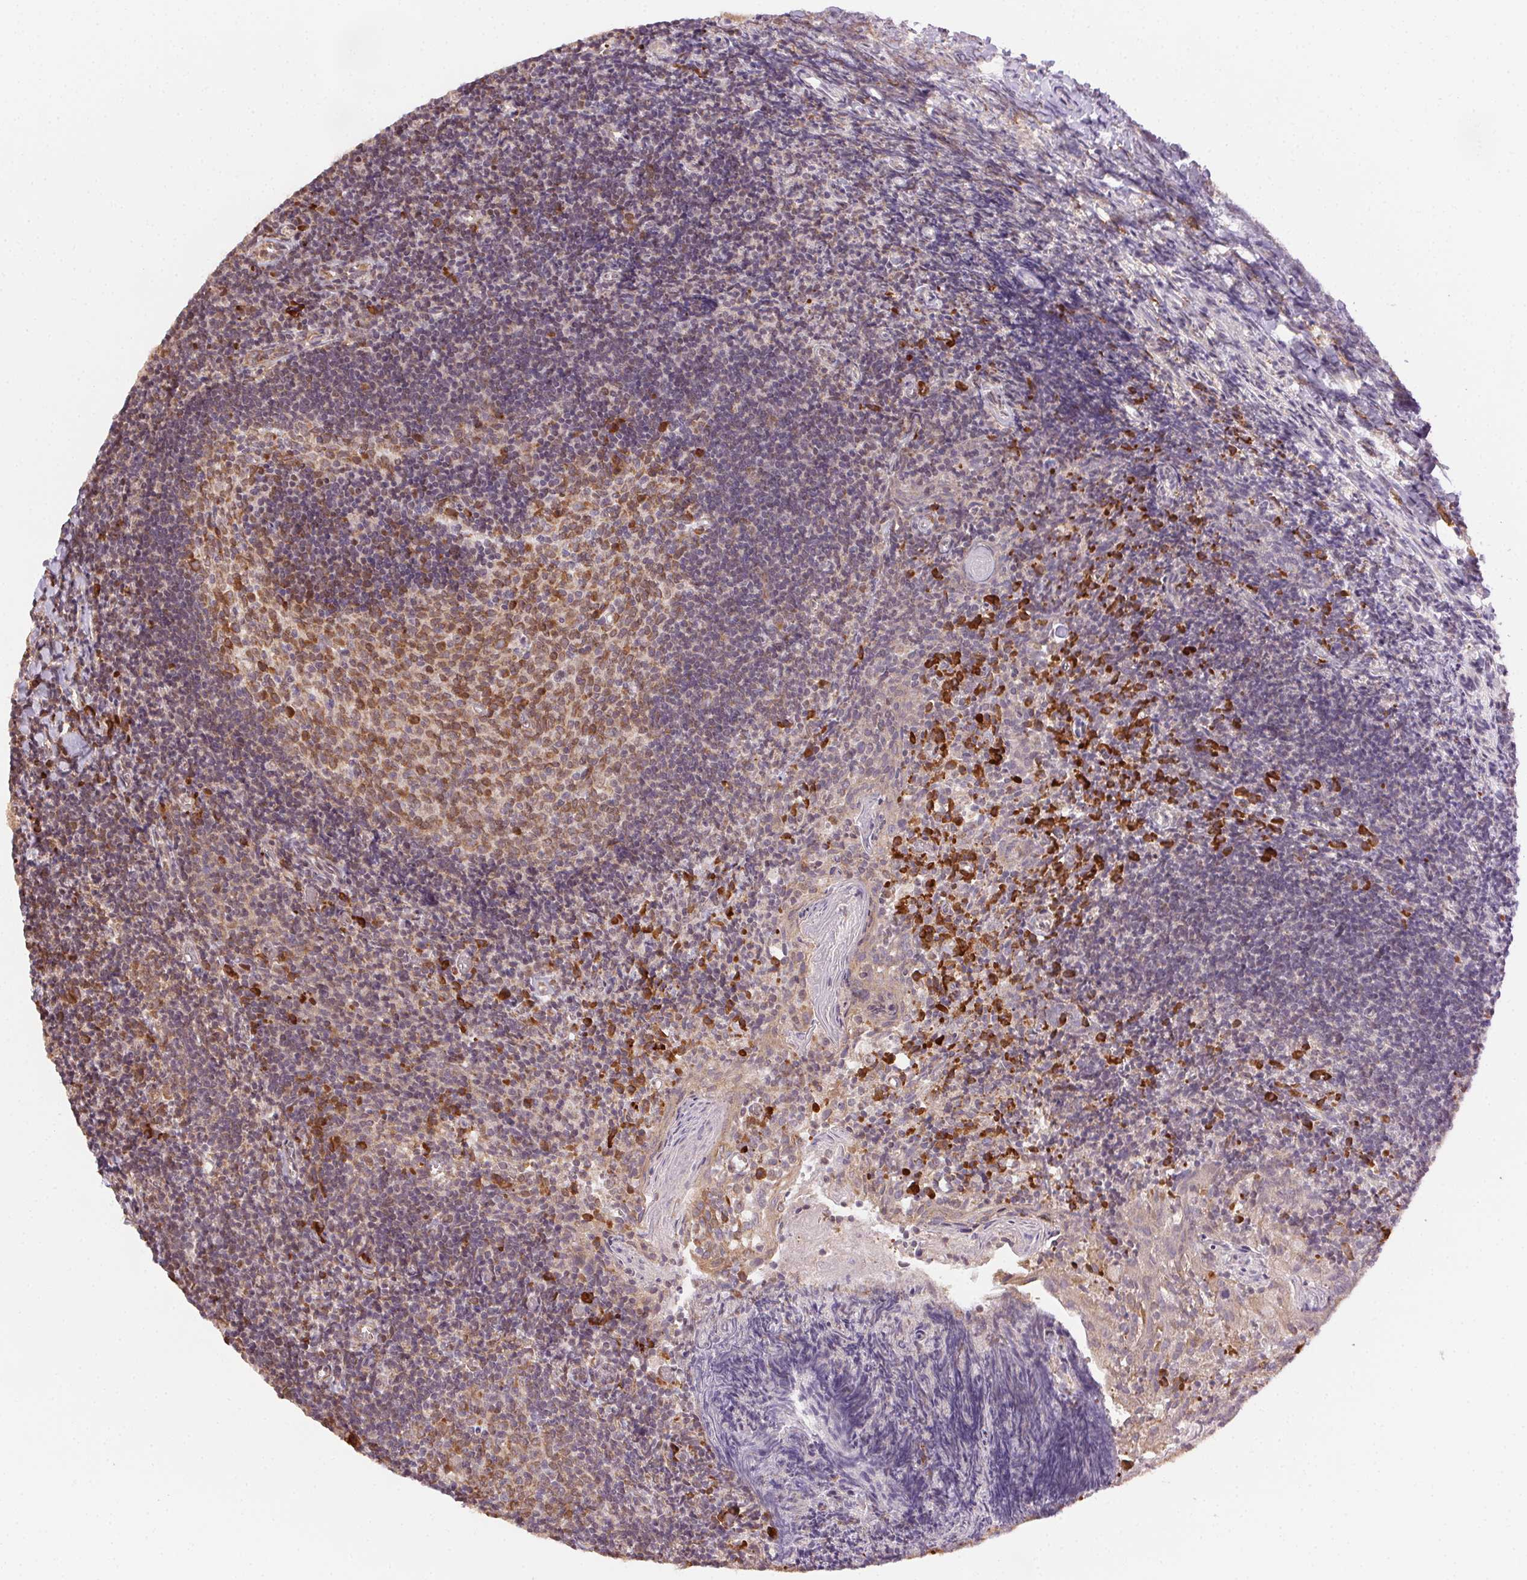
{"staining": {"intensity": "moderate", "quantity": ">75%", "location": "nuclear"}, "tissue": "tonsil", "cell_type": "Germinal center cells", "image_type": "normal", "snomed": [{"axis": "morphology", "description": "Normal tissue, NOS"}, {"axis": "topography", "description": "Tonsil"}], "caption": "Protein staining of unremarkable tonsil displays moderate nuclear staining in about >75% of germinal center cells. (DAB (3,3'-diaminobenzidine) IHC, brown staining for protein, blue staining for nuclei).", "gene": "TREML4", "patient": {"sex": "female", "age": 10}}